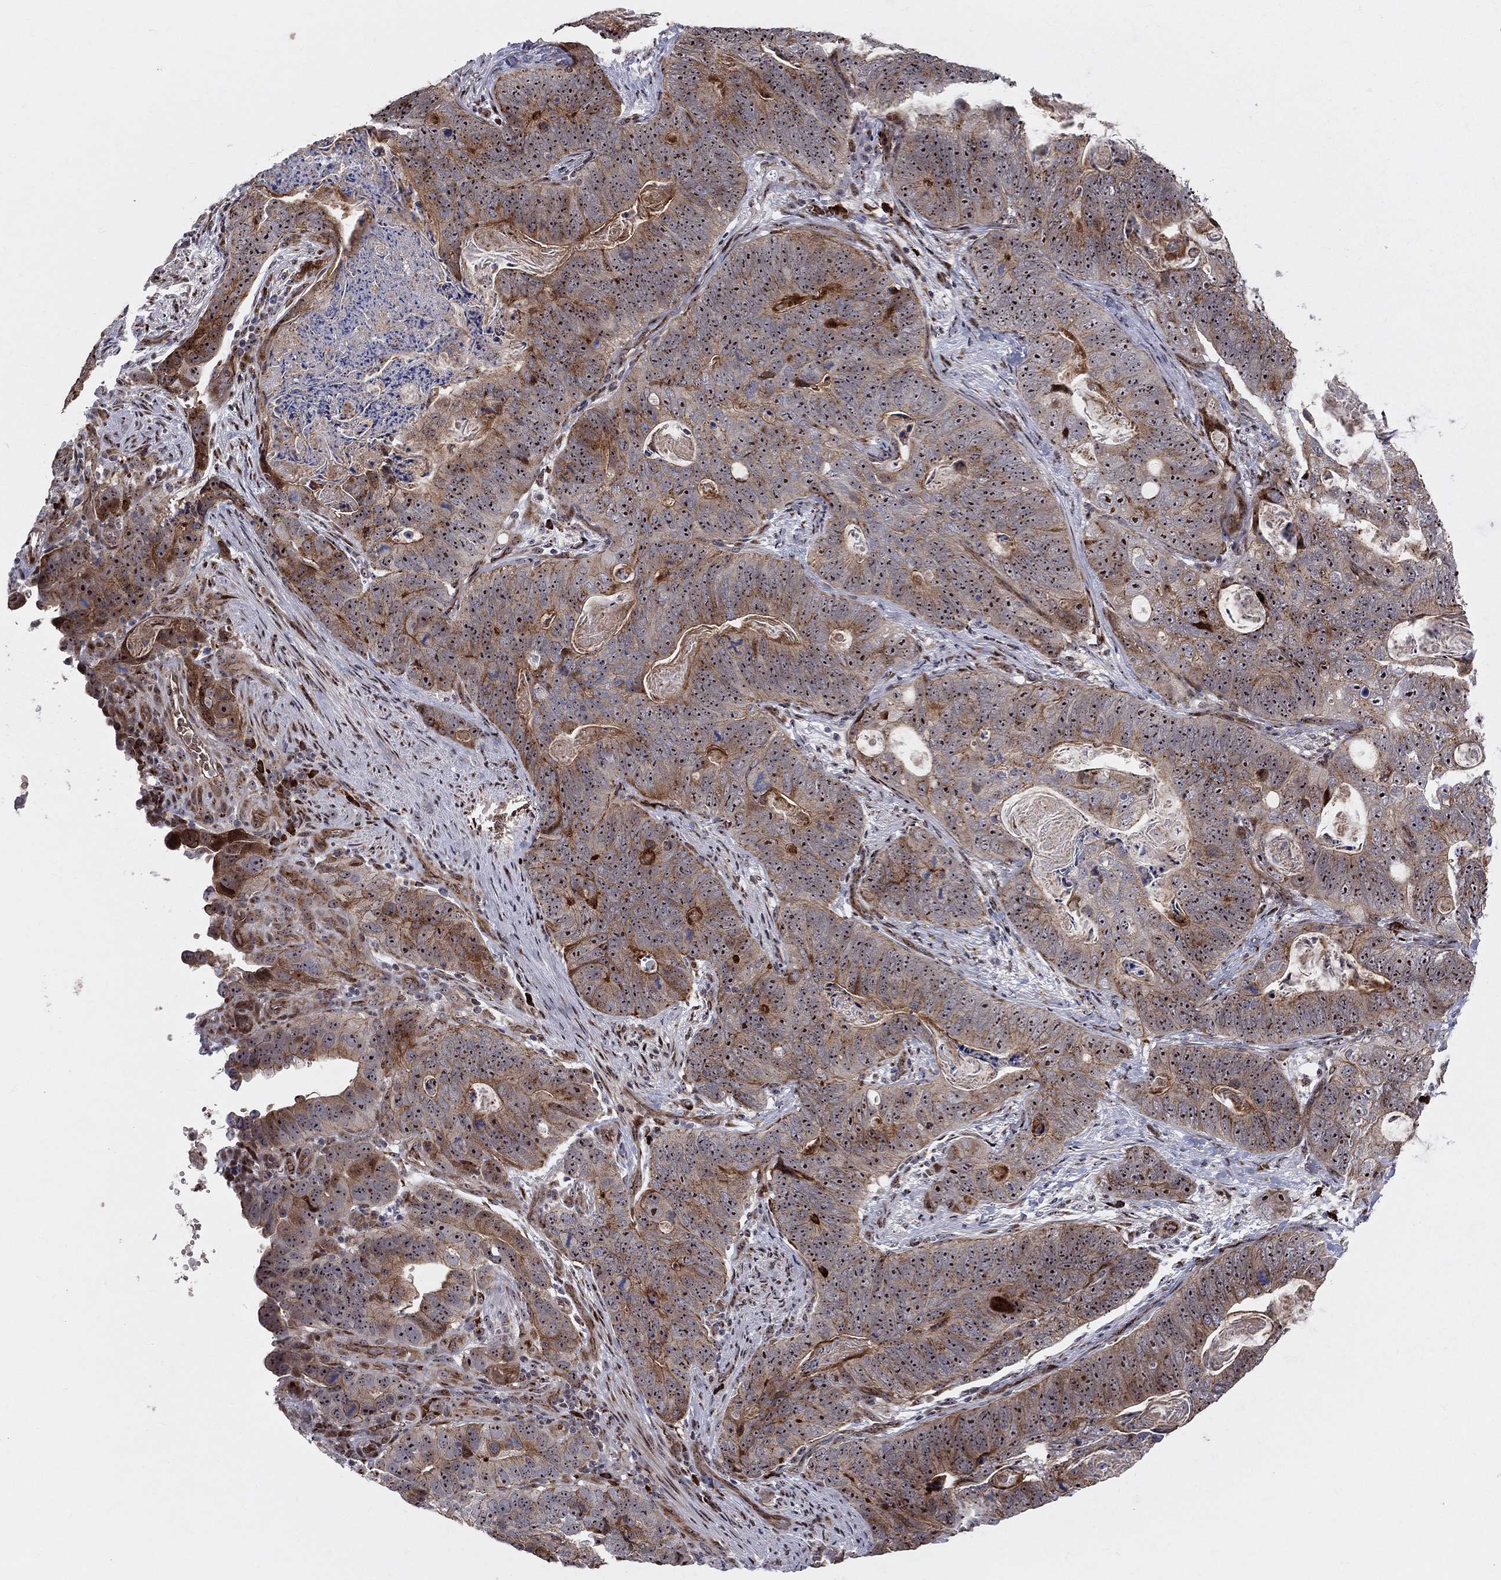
{"staining": {"intensity": "strong", "quantity": "25%-75%", "location": "cytoplasmic/membranous,nuclear"}, "tissue": "stomach cancer", "cell_type": "Tumor cells", "image_type": "cancer", "snomed": [{"axis": "morphology", "description": "Normal tissue, NOS"}, {"axis": "morphology", "description": "Adenocarcinoma, NOS"}, {"axis": "topography", "description": "Stomach"}], "caption": "A brown stain labels strong cytoplasmic/membranous and nuclear staining of a protein in stomach adenocarcinoma tumor cells.", "gene": "VHL", "patient": {"sex": "female", "age": 89}}